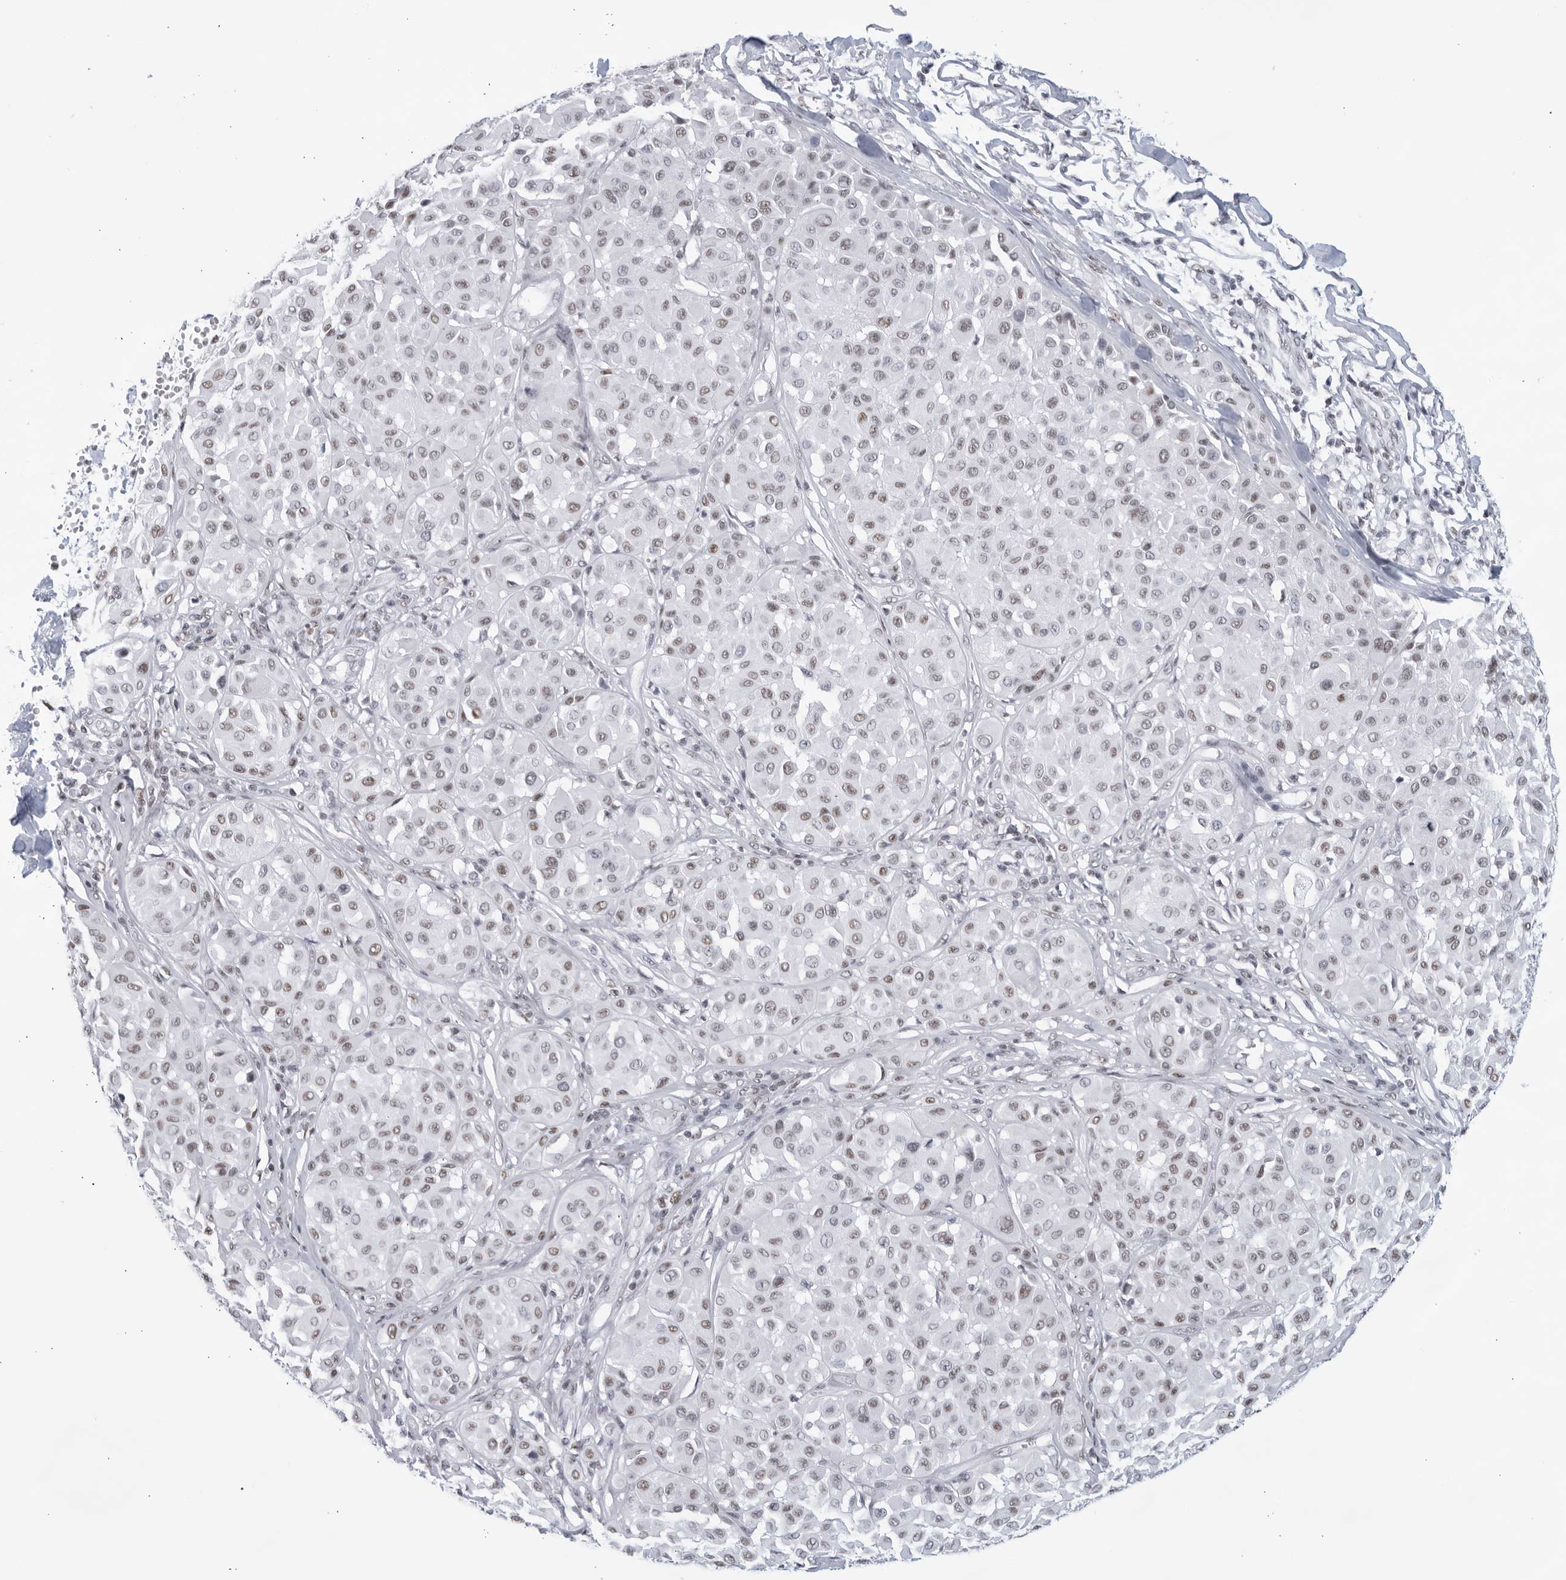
{"staining": {"intensity": "moderate", "quantity": "<25%", "location": "nuclear"}, "tissue": "melanoma", "cell_type": "Tumor cells", "image_type": "cancer", "snomed": [{"axis": "morphology", "description": "Malignant melanoma, Metastatic site"}, {"axis": "topography", "description": "Soft tissue"}], "caption": "Immunohistochemical staining of melanoma exhibits low levels of moderate nuclear protein expression in approximately <25% of tumor cells. (IHC, brightfield microscopy, high magnification).", "gene": "HP1BP3", "patient": {"sex": "male", "age": 41}}